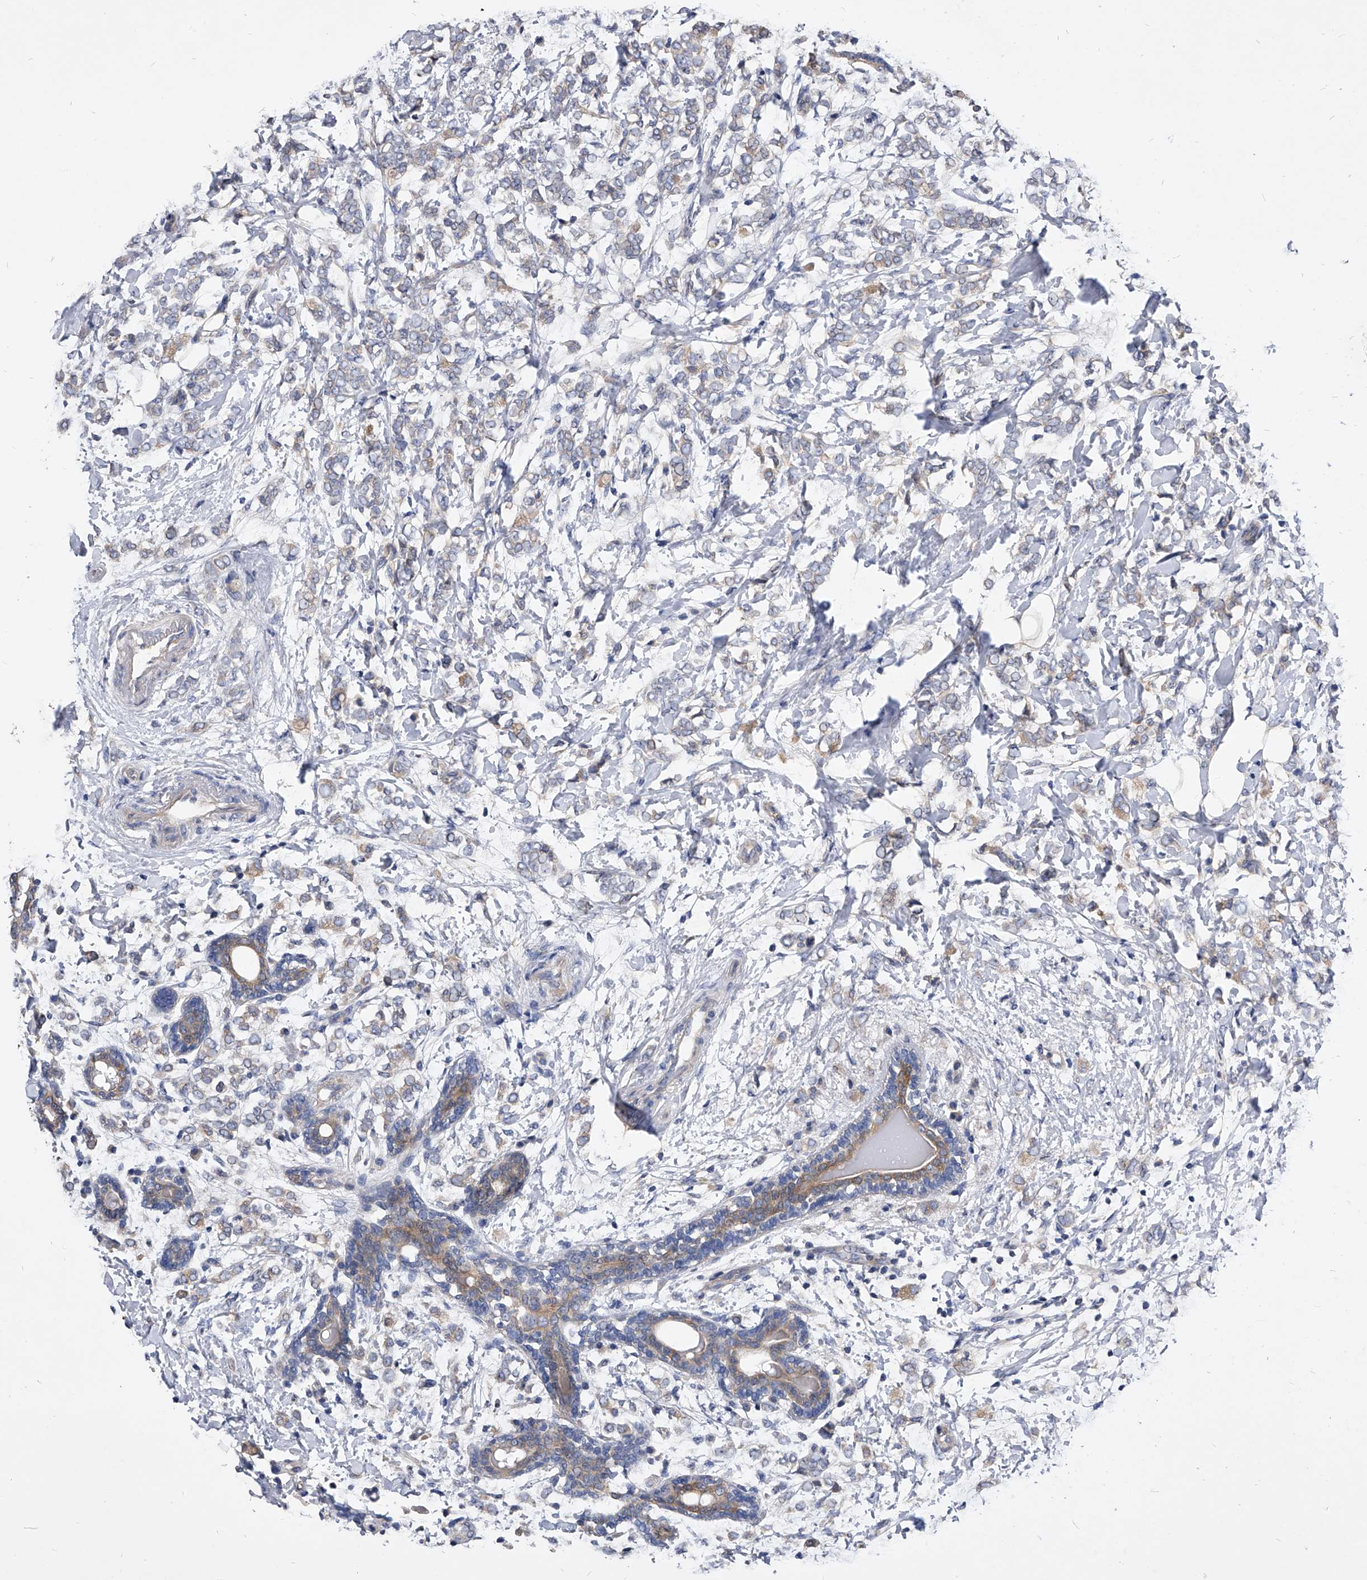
{"staining": {"intensity": "weak", "quantity": "<25%", "location": "cytoplasmic/membranous"}, "tissue": "breast cancer", "cell_type": "Tumor cells", "image_type": "cancer", "snomed": [{"axis": "morphology", "description": "Normal tissue, NOS"}, {"axis": "morphology", "description": "Lobular carcinoma"}, {"axis": "topography", "description": "Breast"}], "caption": "Histopathology image shows no significant protein expression in tumor cells of breast cancer. Nuclei are stained in blue.", "gene": "ARL4C", "patient": {"sex": "female", "age": 47}}